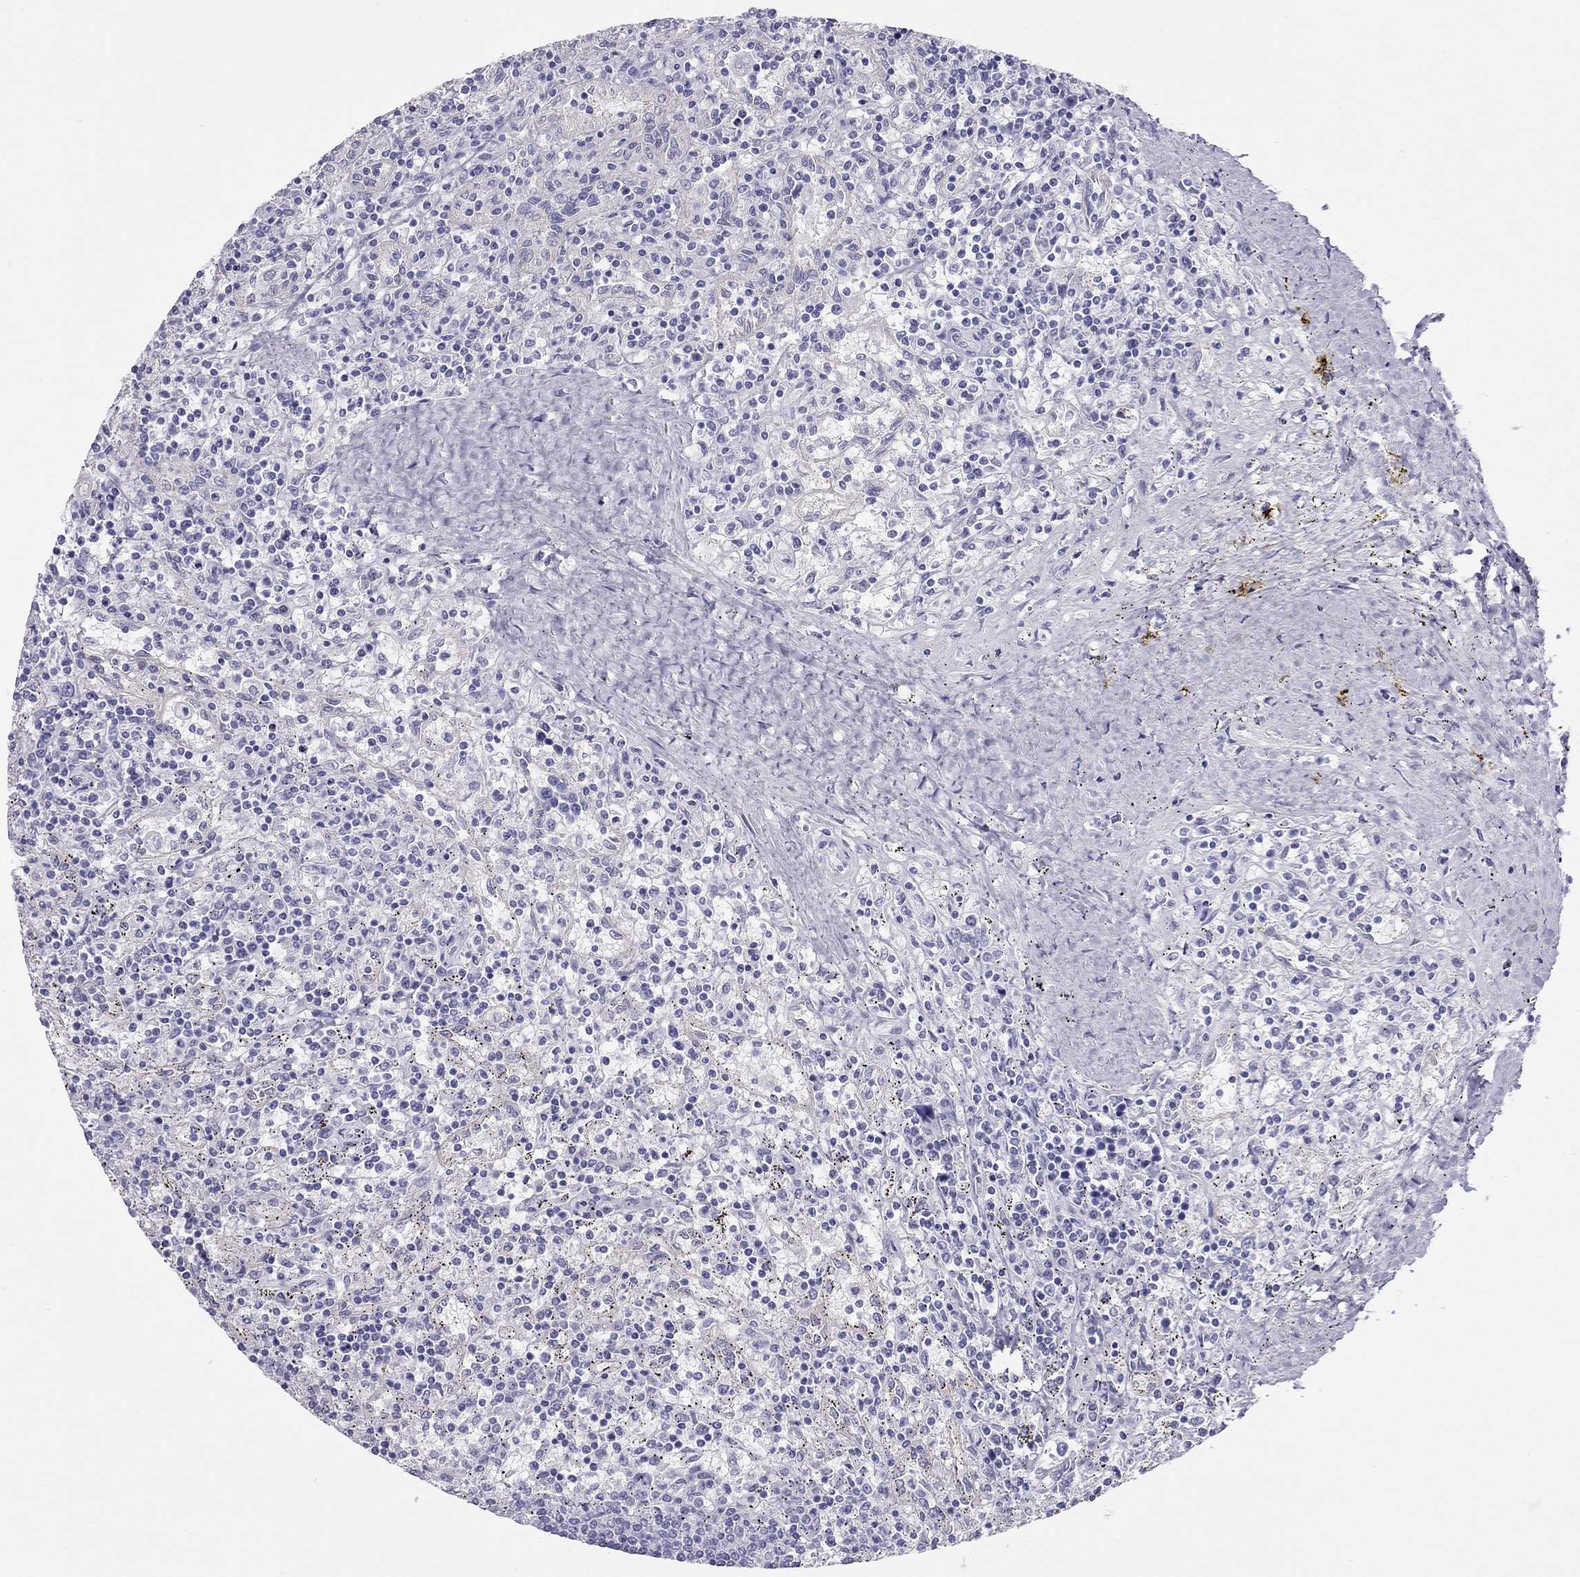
{"staining": {"intensity": "negative", "quantity": "none", "location": "none"}, "tissue": "lymphoma", "cell_type": "Tumor cells", "image_type": "cancer", "snomed": [{"axis": "morphology", "description": "Malignant lymphoma, non-Hodgkin's type, Low grade"}, {"axis": "topography", "description": "Spleen"}], "caption": "This photomicrograph is of lymphoma stained with immunohistochemistry to label a protein in brown with the nuclei are counter-stained blue. There is no positivity in tumor cells.", "gene": "PSMB11", "patient": {"sex": "male", "age": 62}}